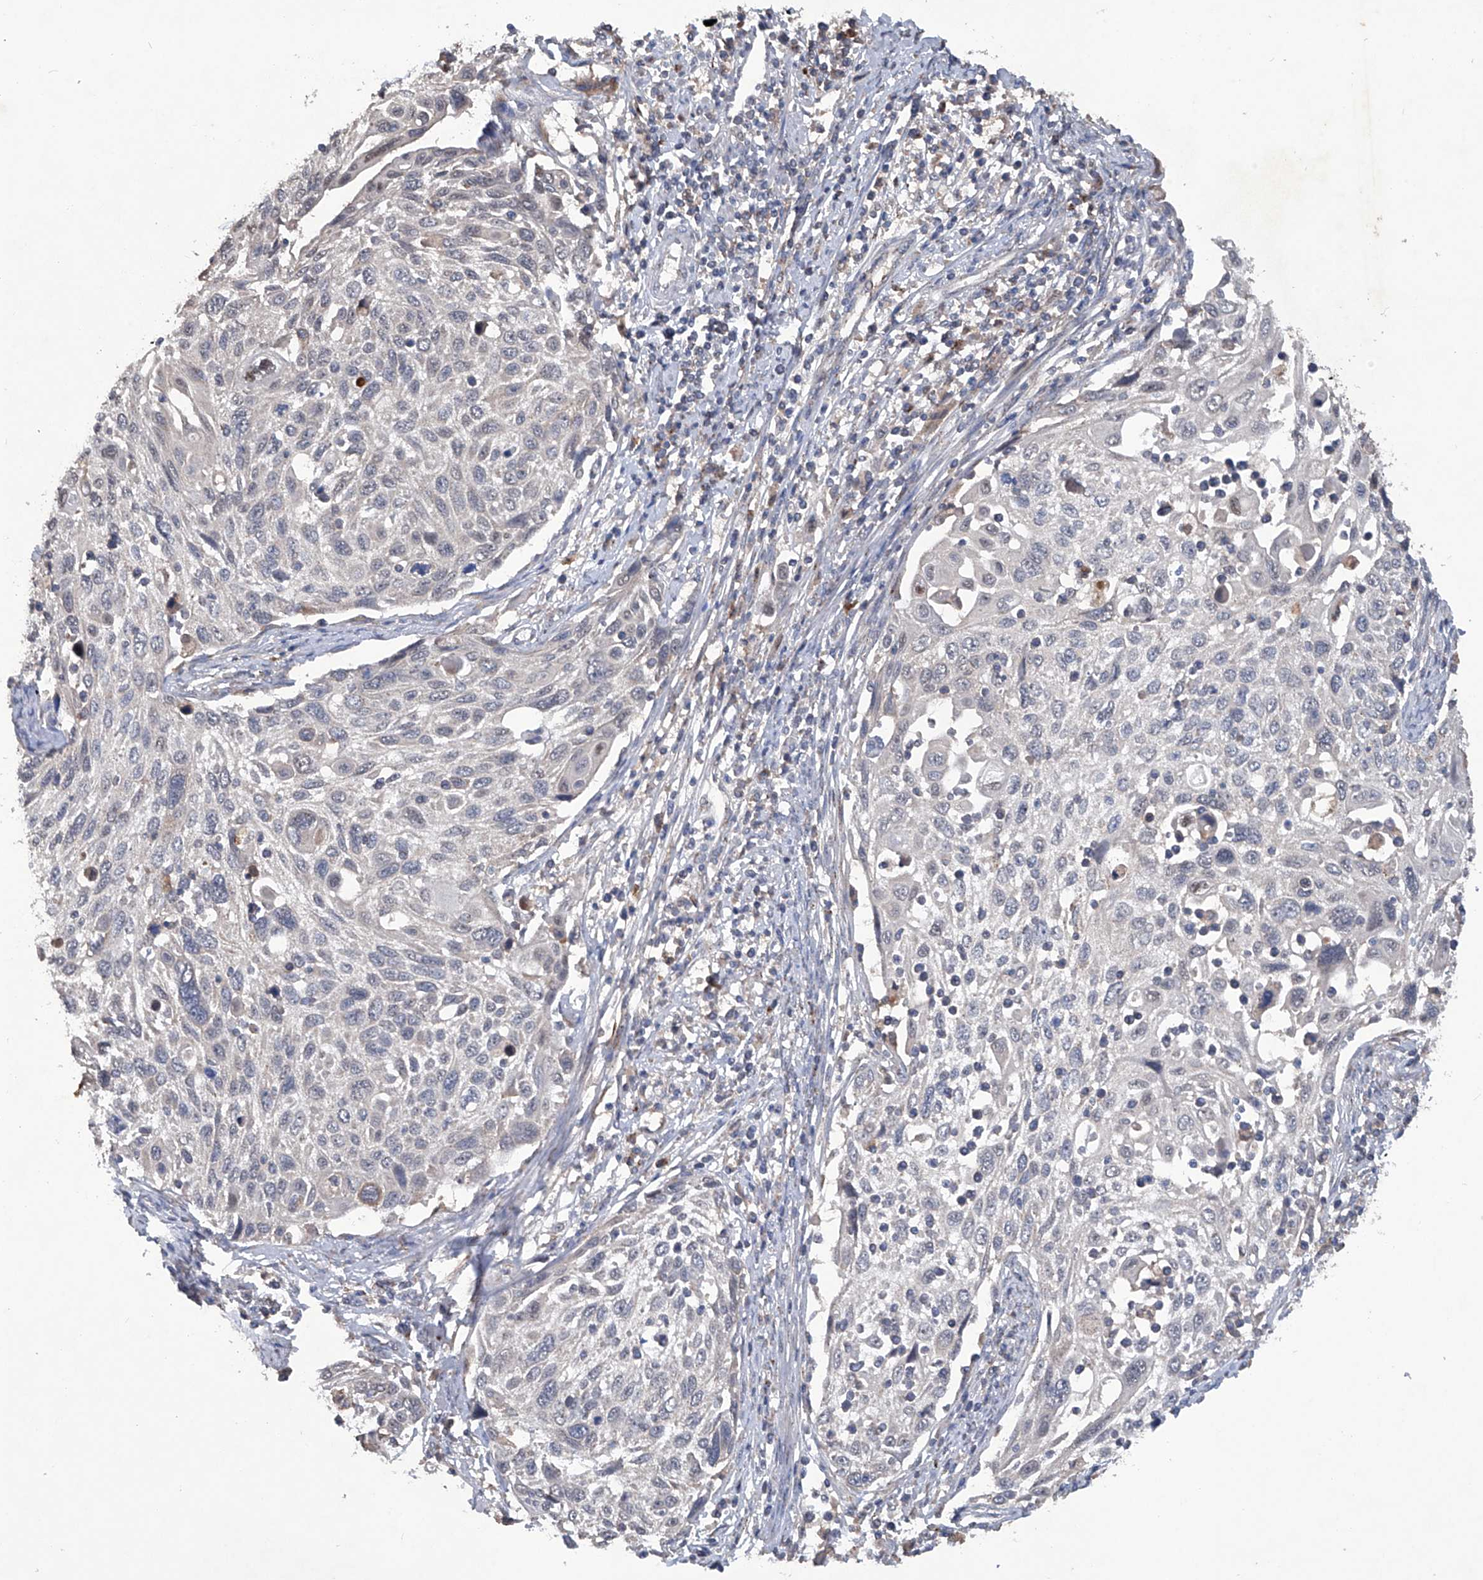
{"staining": {"intensity": "negative", "quantity": "none", "location": "none"}, "tissue": "cervical cancer", "cell_type": "Tumor cells", "image_type": "cancer", "snomed": [{"axis": "morphology", "description": "Squamous cell carcinoma, NOS"}, {"axis": "topography", "description": "Cervix"}], "caption": "High power microscopy image of an immunohistochemistry micrograph of squamous cell carcinoma (cervical), revealing no significant expression in tumor cells.", "gene": "PCSK5", "patient": {"sex": "female", "age": 70}}